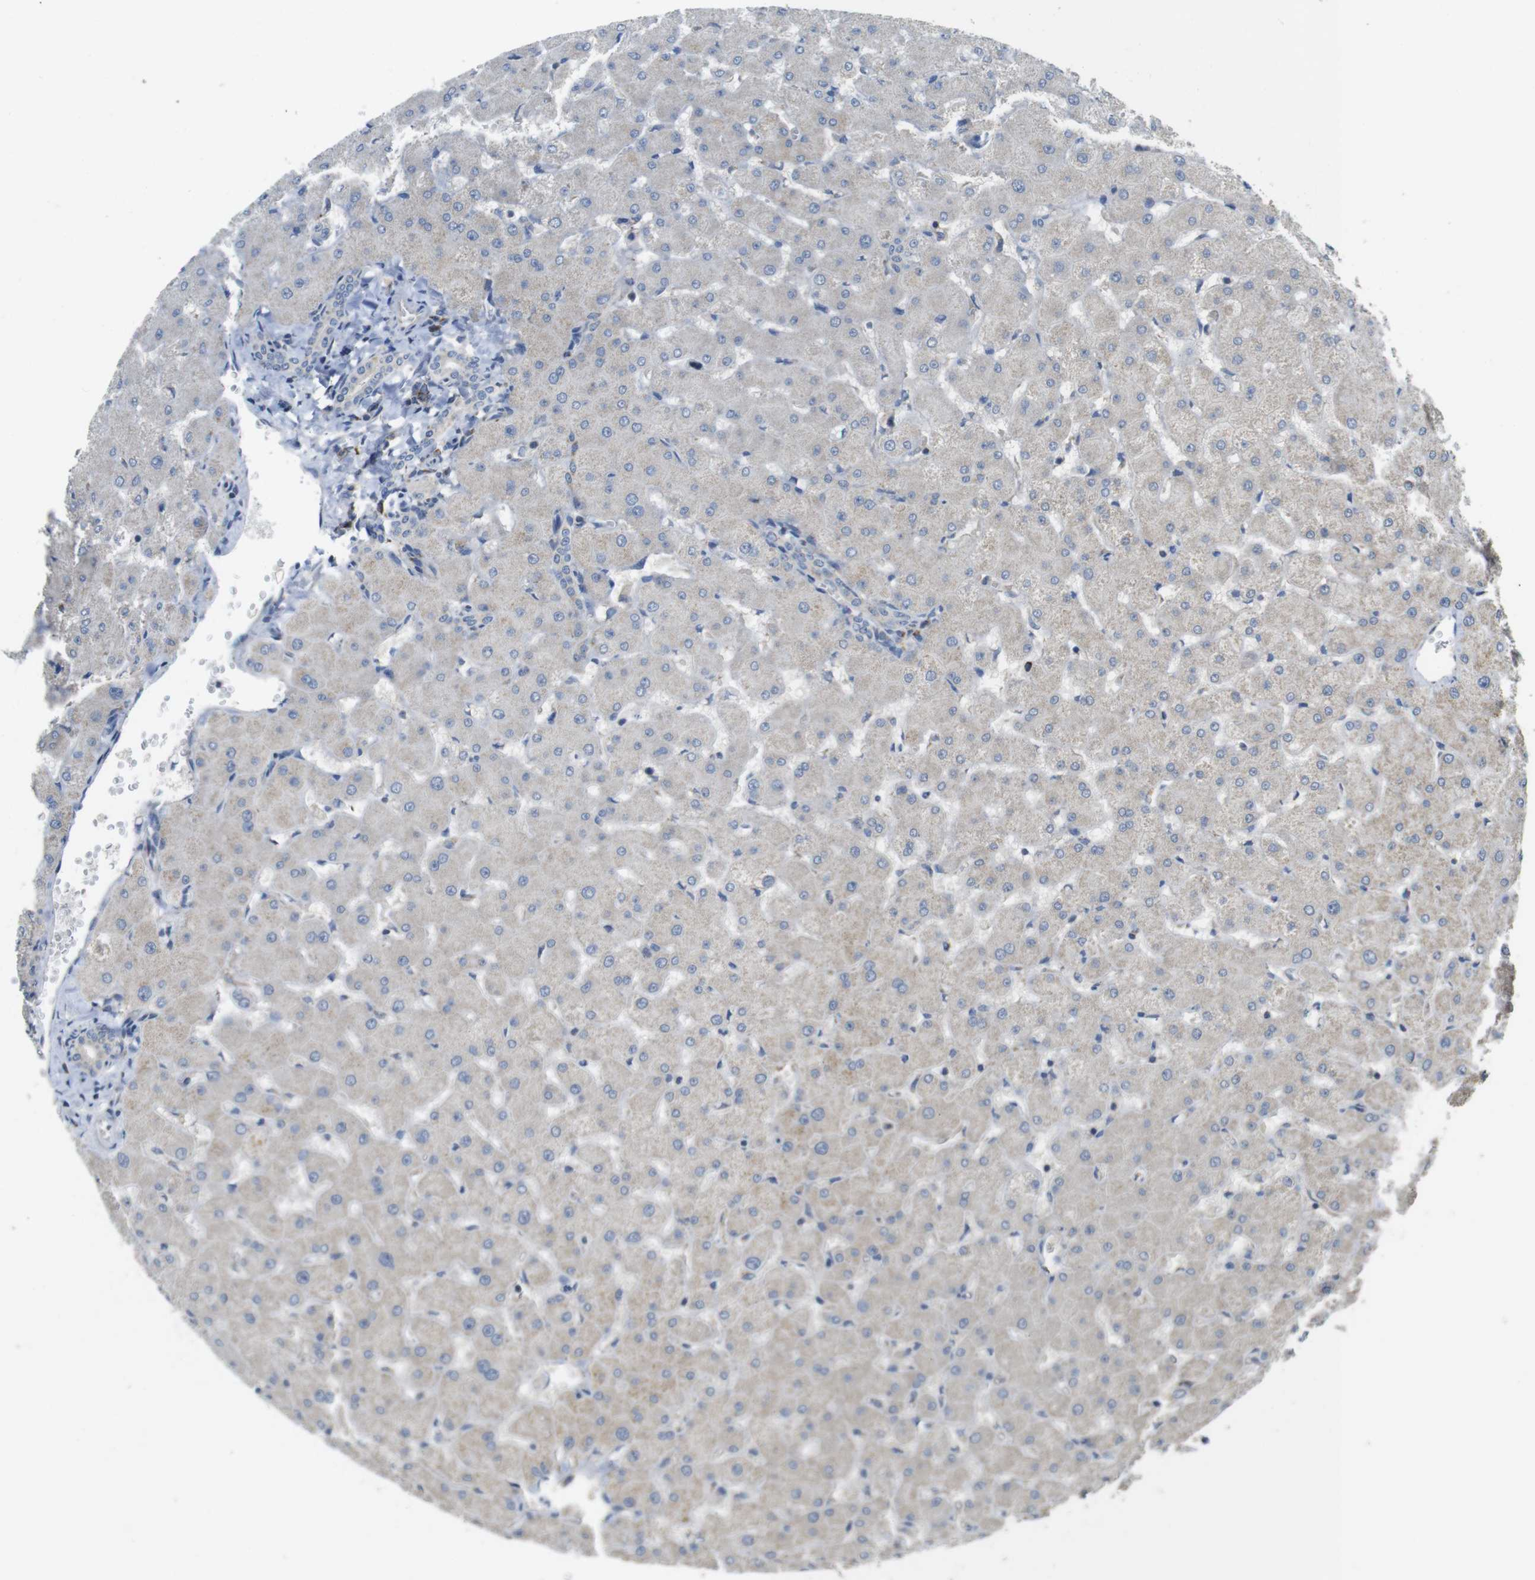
{"staining": {"intensity": "weak", "quantity": "<25%", "location": "cytoplasmic/membranous"}, "tissue": "liver", "cell_type": "Cholangiocytes", "image_type": "normal", "snomed": [{"axis": "morphology", "description": "Normal tissue, NOS"}, {"axis": "topography", "description": "Liver"}], "caption": "Protein analysis of unremarkable liver exhibits no significant staining in cholangiocytes. The staining was performed using DAB to visualize the protein expression in brown, while the nuclei were stained in blue with hematoxylin (Magnification: 20x).", "gene": "CALHM2", "patient": {"sex": "female", "age": 63}}